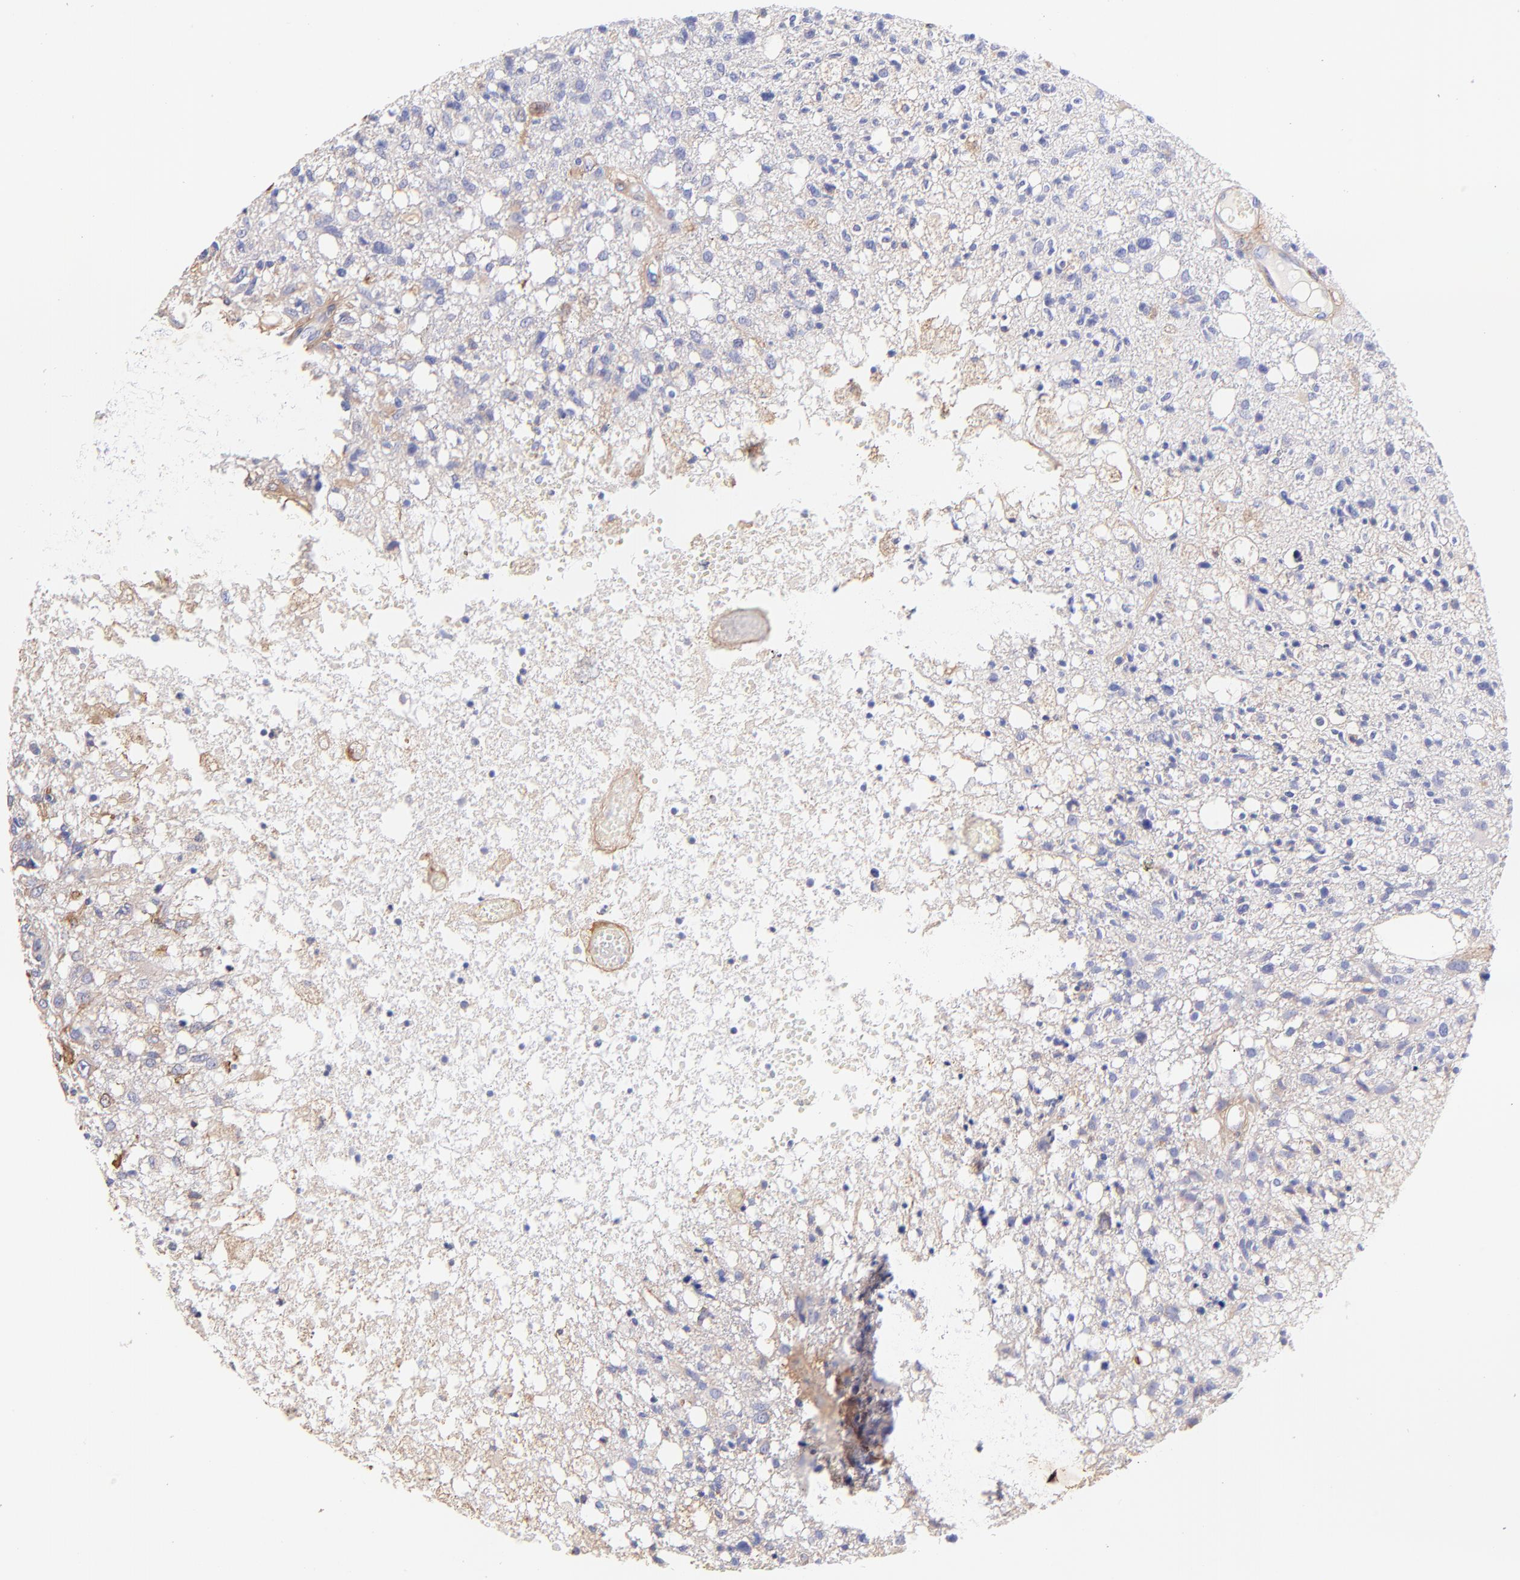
{"staining": {"intensity": "negative", "quantity": "none", "location": "none"}, "tissue": "glioma", "cell_type": "Tumor cells", "image_type": "cancer", "snomed": [{"axis": "morphology", "description": "Glioma, malignant, High grade"}, {"axis": "topography", "description": "Cerebral cortex"}], "caption": "Tumor cells show no significant protein positivity in glioma.", "gene": "BGN", "patient": {"sex": "male", "age": 76}}